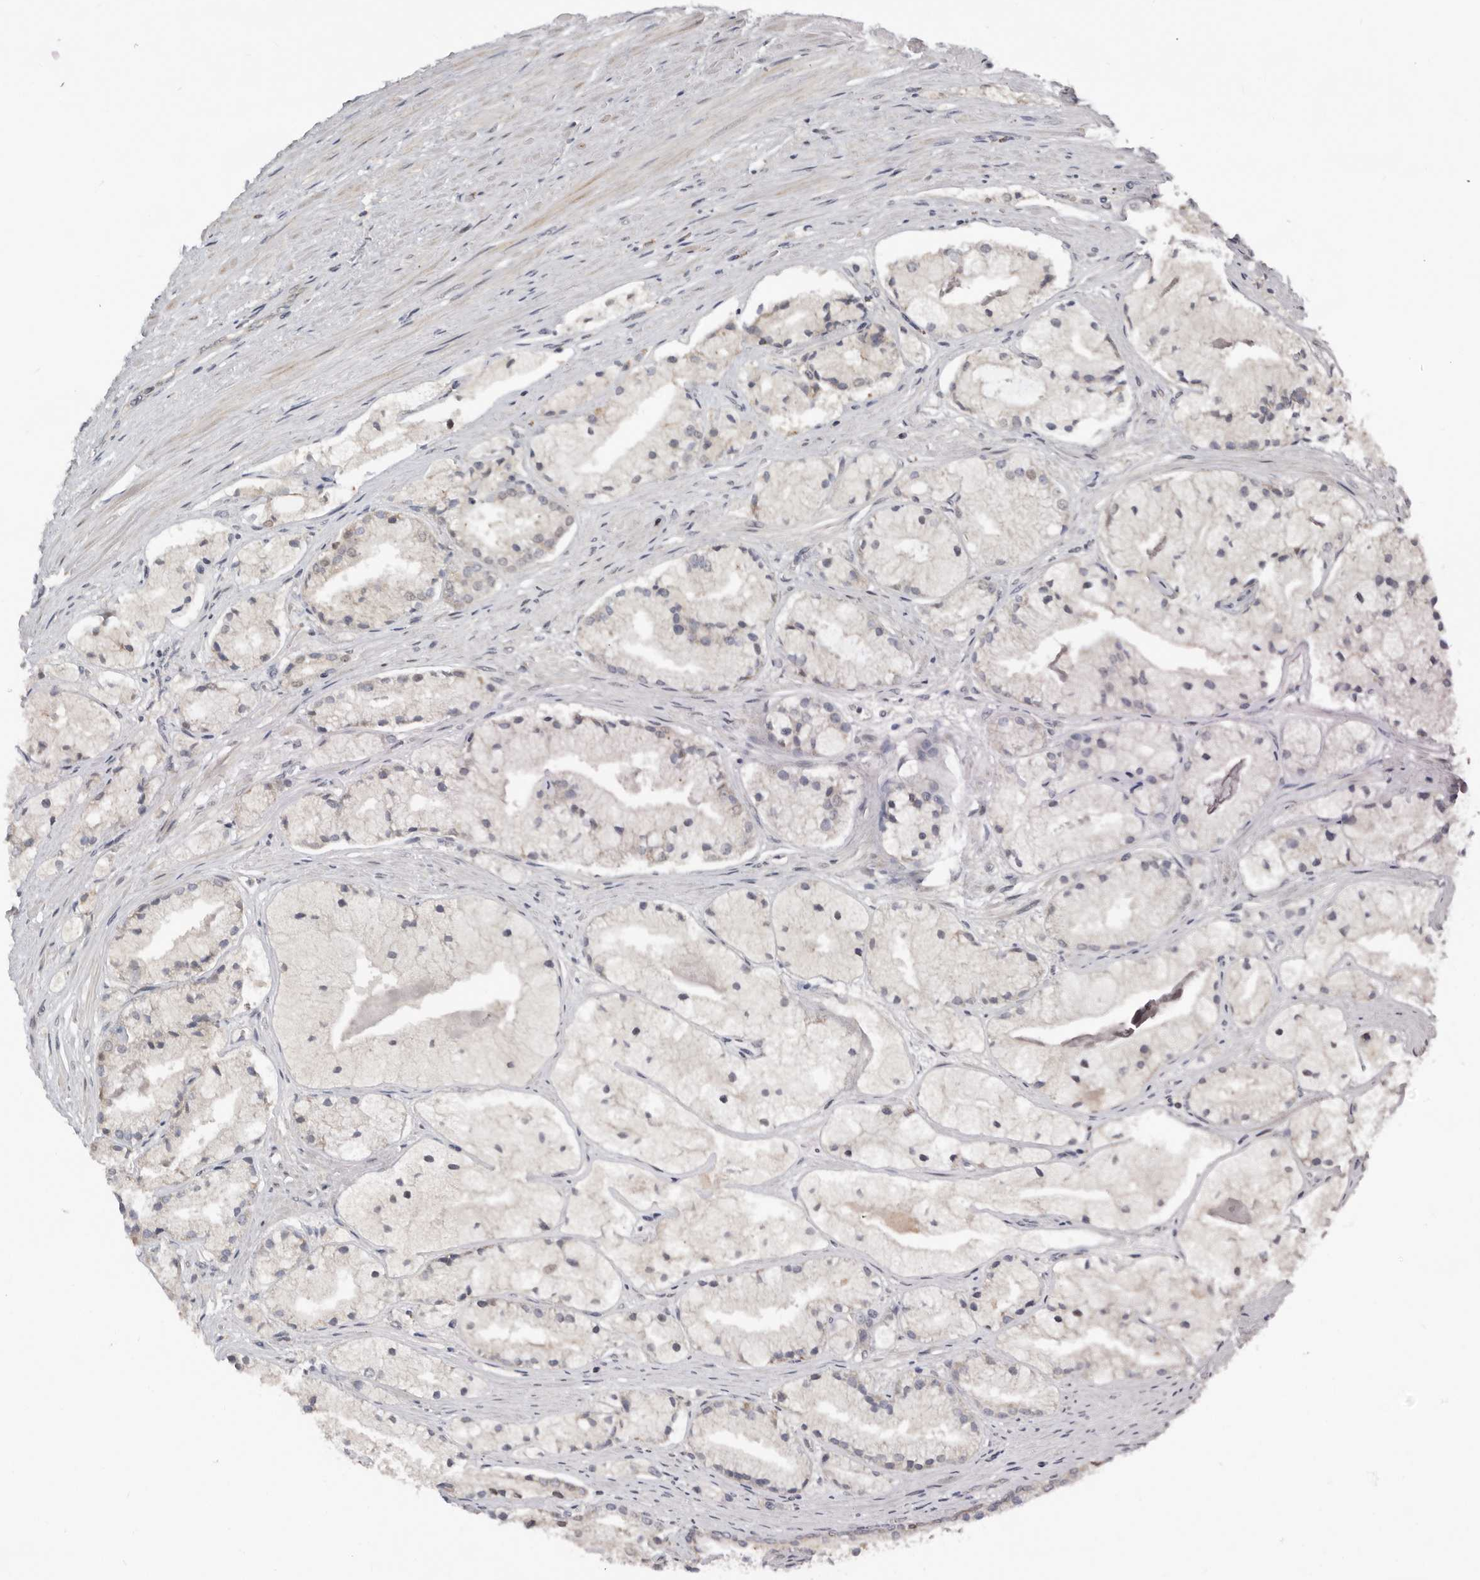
{"staining": {"intensity": "weak", "quantity": "25%-75%", "location": "nuclear"}, "tissue": "prostate cancer", "cell_type": "Tumor cells", "image_type": "cancer", "snomed": [{"axis": "morphology", "description": "Adenocarcinoma, High grade"}, {"axis": "topography", "description": "Prostate"}], "caption": "Human prostate cancer (high-grade adenocarcinoma) stained with a protein marker displays weak staining in tumor cells.", "gene": "BRCA2", "patient": {"sex": "male", "age": 50}}